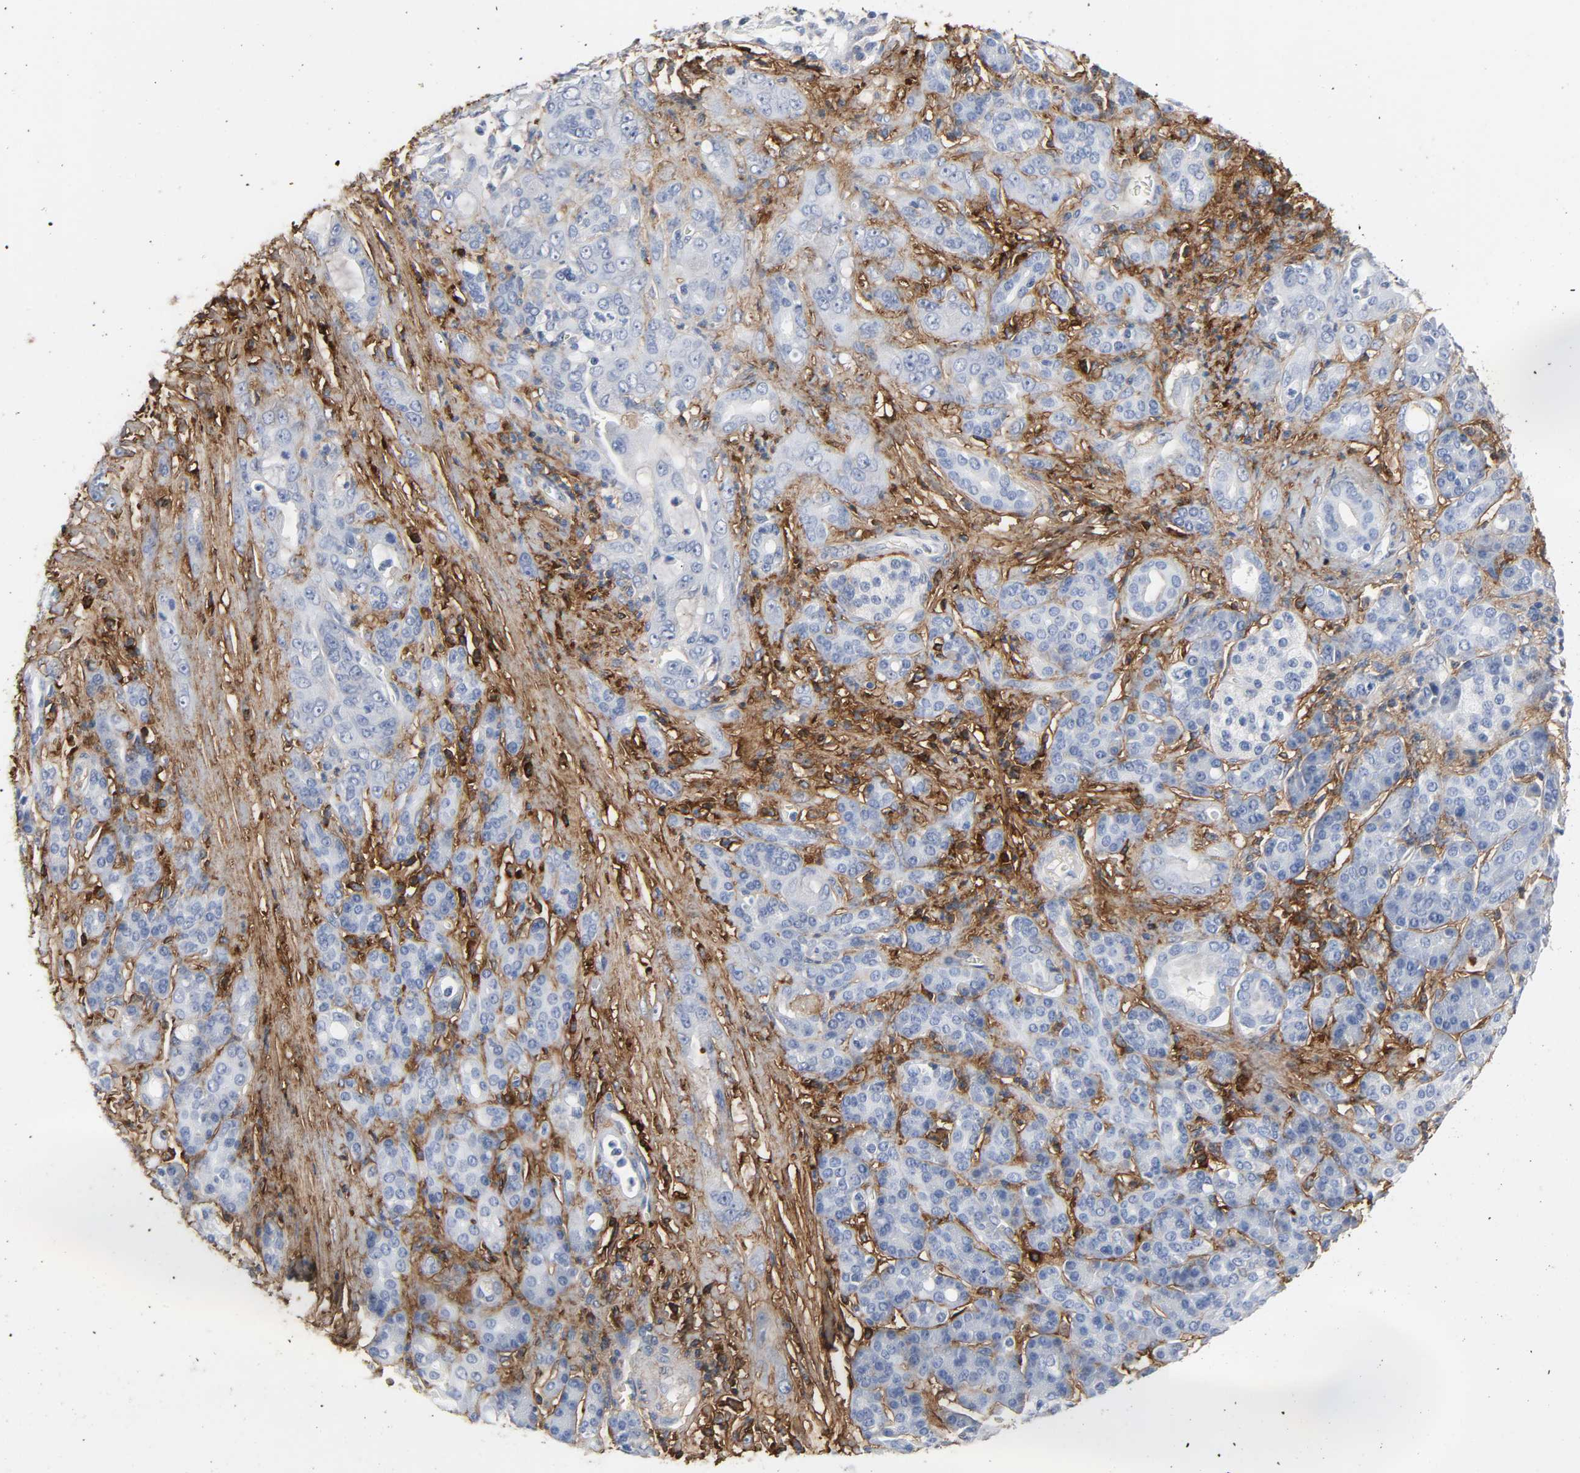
{"staining": {"intensity": "strong", "quantity": "<25%", "location": "cytoplasmic/membranous"}, "tissue": "pancreatic cancer", "cell_type": "Tumor cells", "image_type": "cancer", "snomed": [{"axis": "morphology", "description": "Adenocarcinoma, NOS"}, {"axis": "topography", "description": "Pancreas"}], "caption": "Adenocarcinoma (pancreatic) was stained to show a protein in brown. There is medium levels of strong cytoplasmic/membranous expression in approximately <25% of tumor cells.", "gene": "FBLN1", "patient": {"sex": "male", "age": 59}}